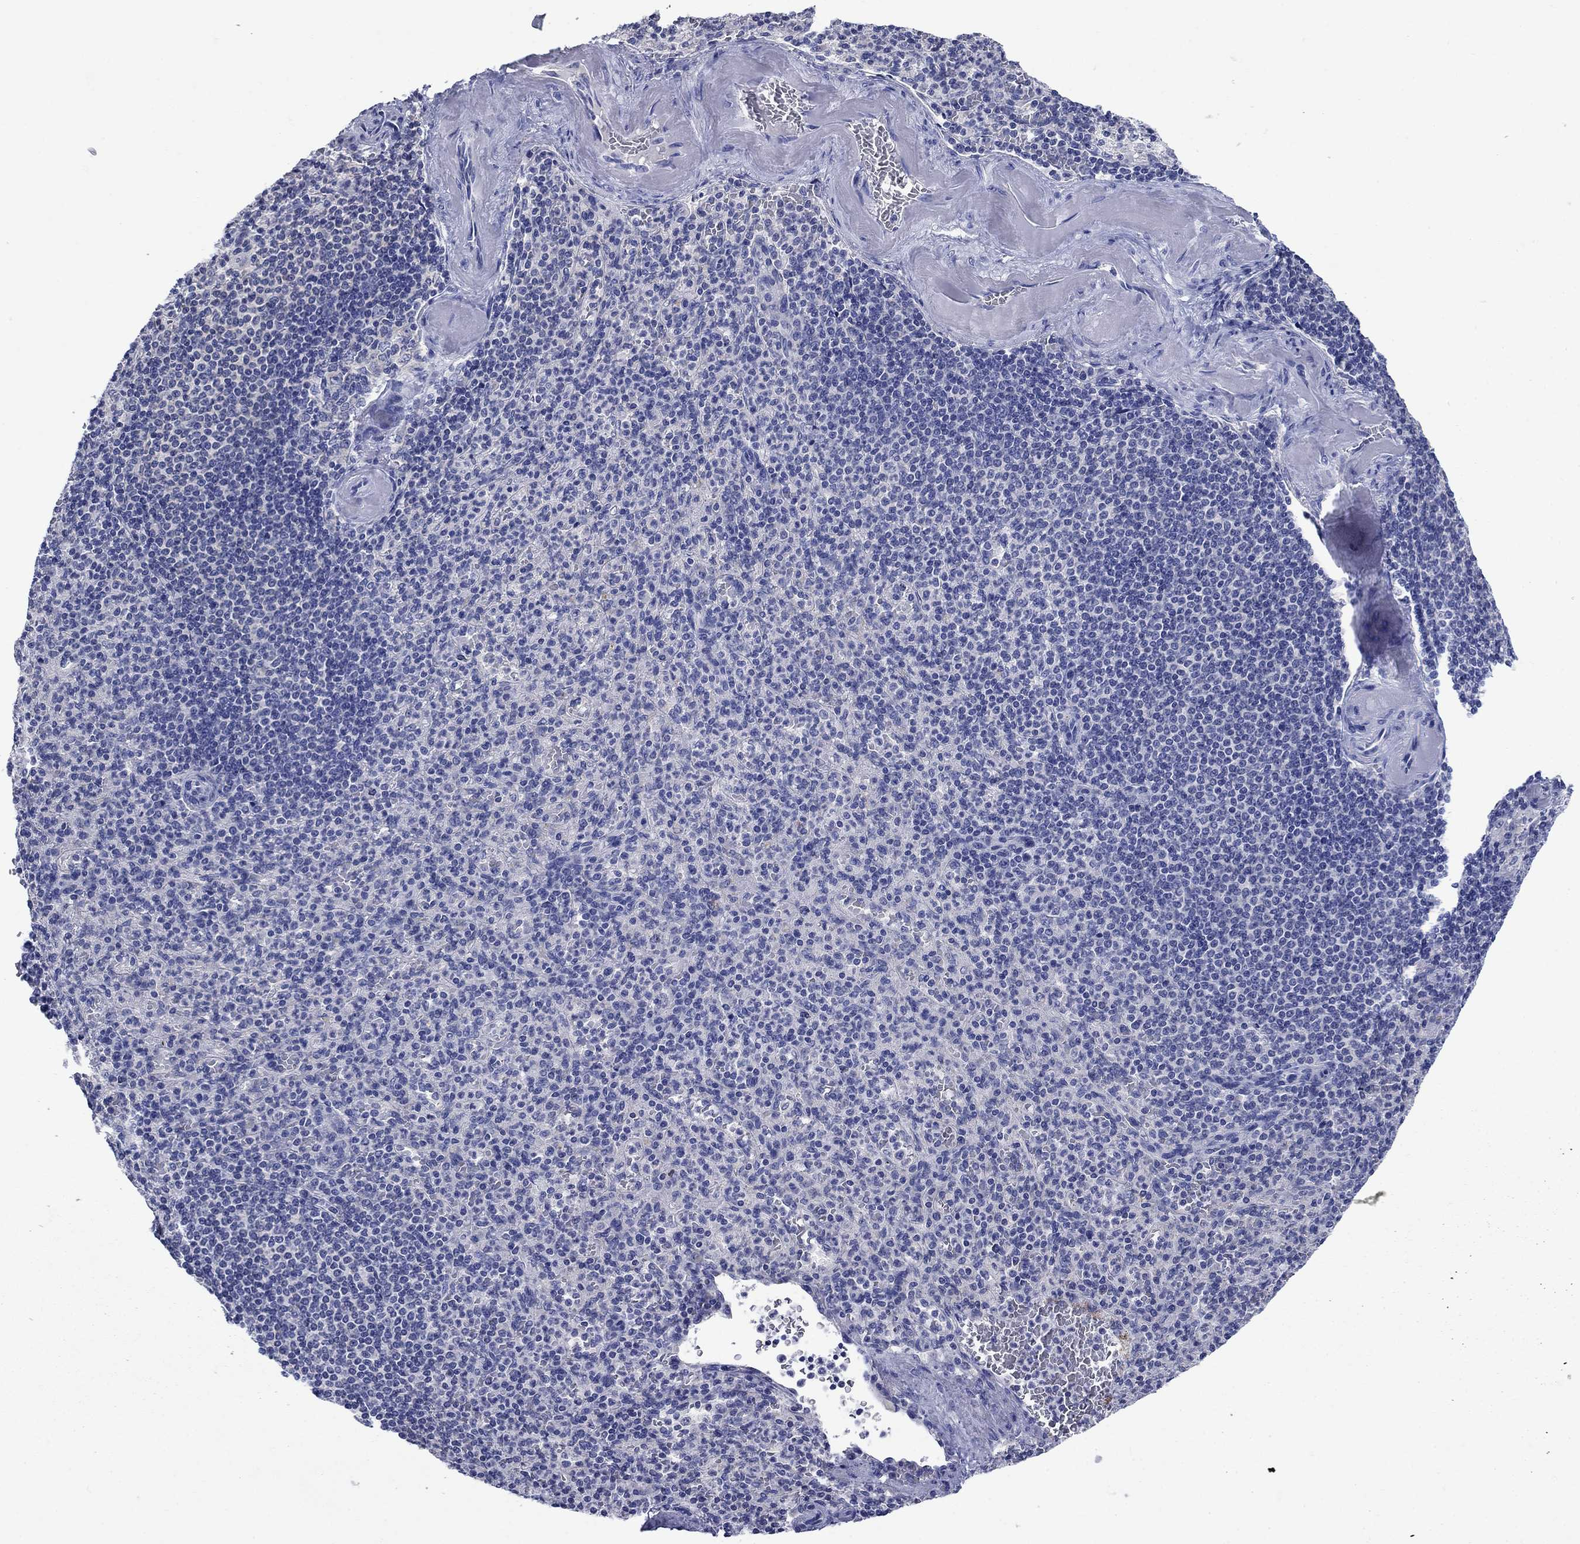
{"staining": {"intensity": "negative", "quantity": "none", "location": "none"}, "tissue": "spleen", "cell_type": "Cells in red pulp", "image_type": "normal", "snomed": [{"axis": "morphology", "description": "Normal tissue, NOS"}, {"axis": "topography", "description": "Spleen"}], "caption": "Cells in red pulp are negative for protein expression in normal human spleen. The staining is performed using DAB (3,3'-diaminobenzidine) brown chromogen with nuclei counter-stained in using hematoxylin.", "gene": "SULT2B1", "patient": {"sex": "female", "age": 74}}